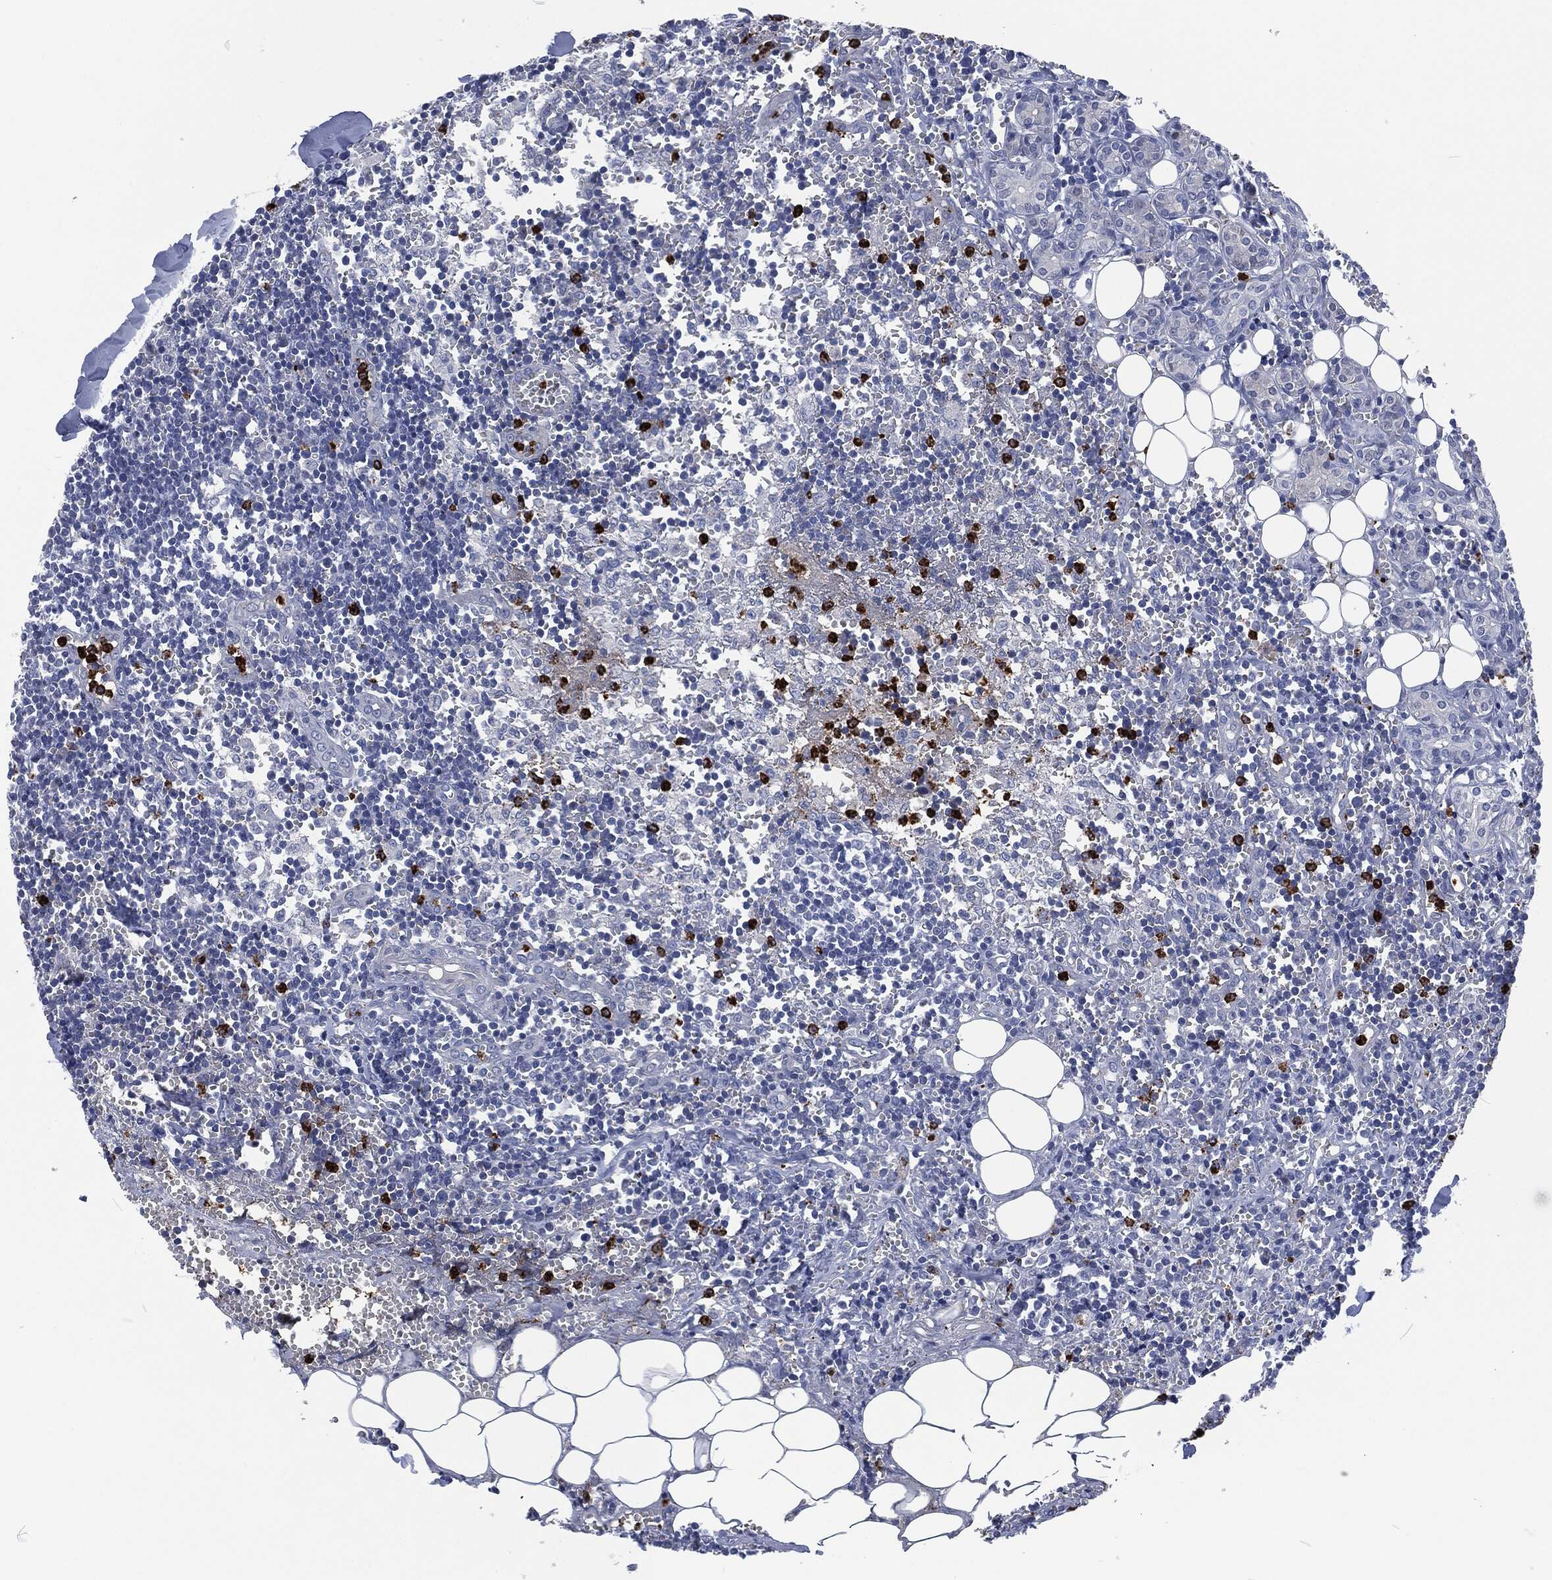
{"staining": {"intensity": "strong", "quantity": "<25%", "location": "cytoplasmic/membranous"}, "tissue": "lymph node", "cell_type": "Non-germinal center cells", "image_type": "normal", "snomed": [{"axis": "morphology", "description": "Normal tissue, NOS"}, {"axis": "topography", "description": "Lymph node"}, {"axis": "topography", "description": "Salivary gland"}], "caption": "Non-germinal center cells display strong cytoplasmic/membranous staining in about <25% of cells in unremarkable lymph node.", "gene": "MPO", "patient": {"sex": "male", "age": 78}}